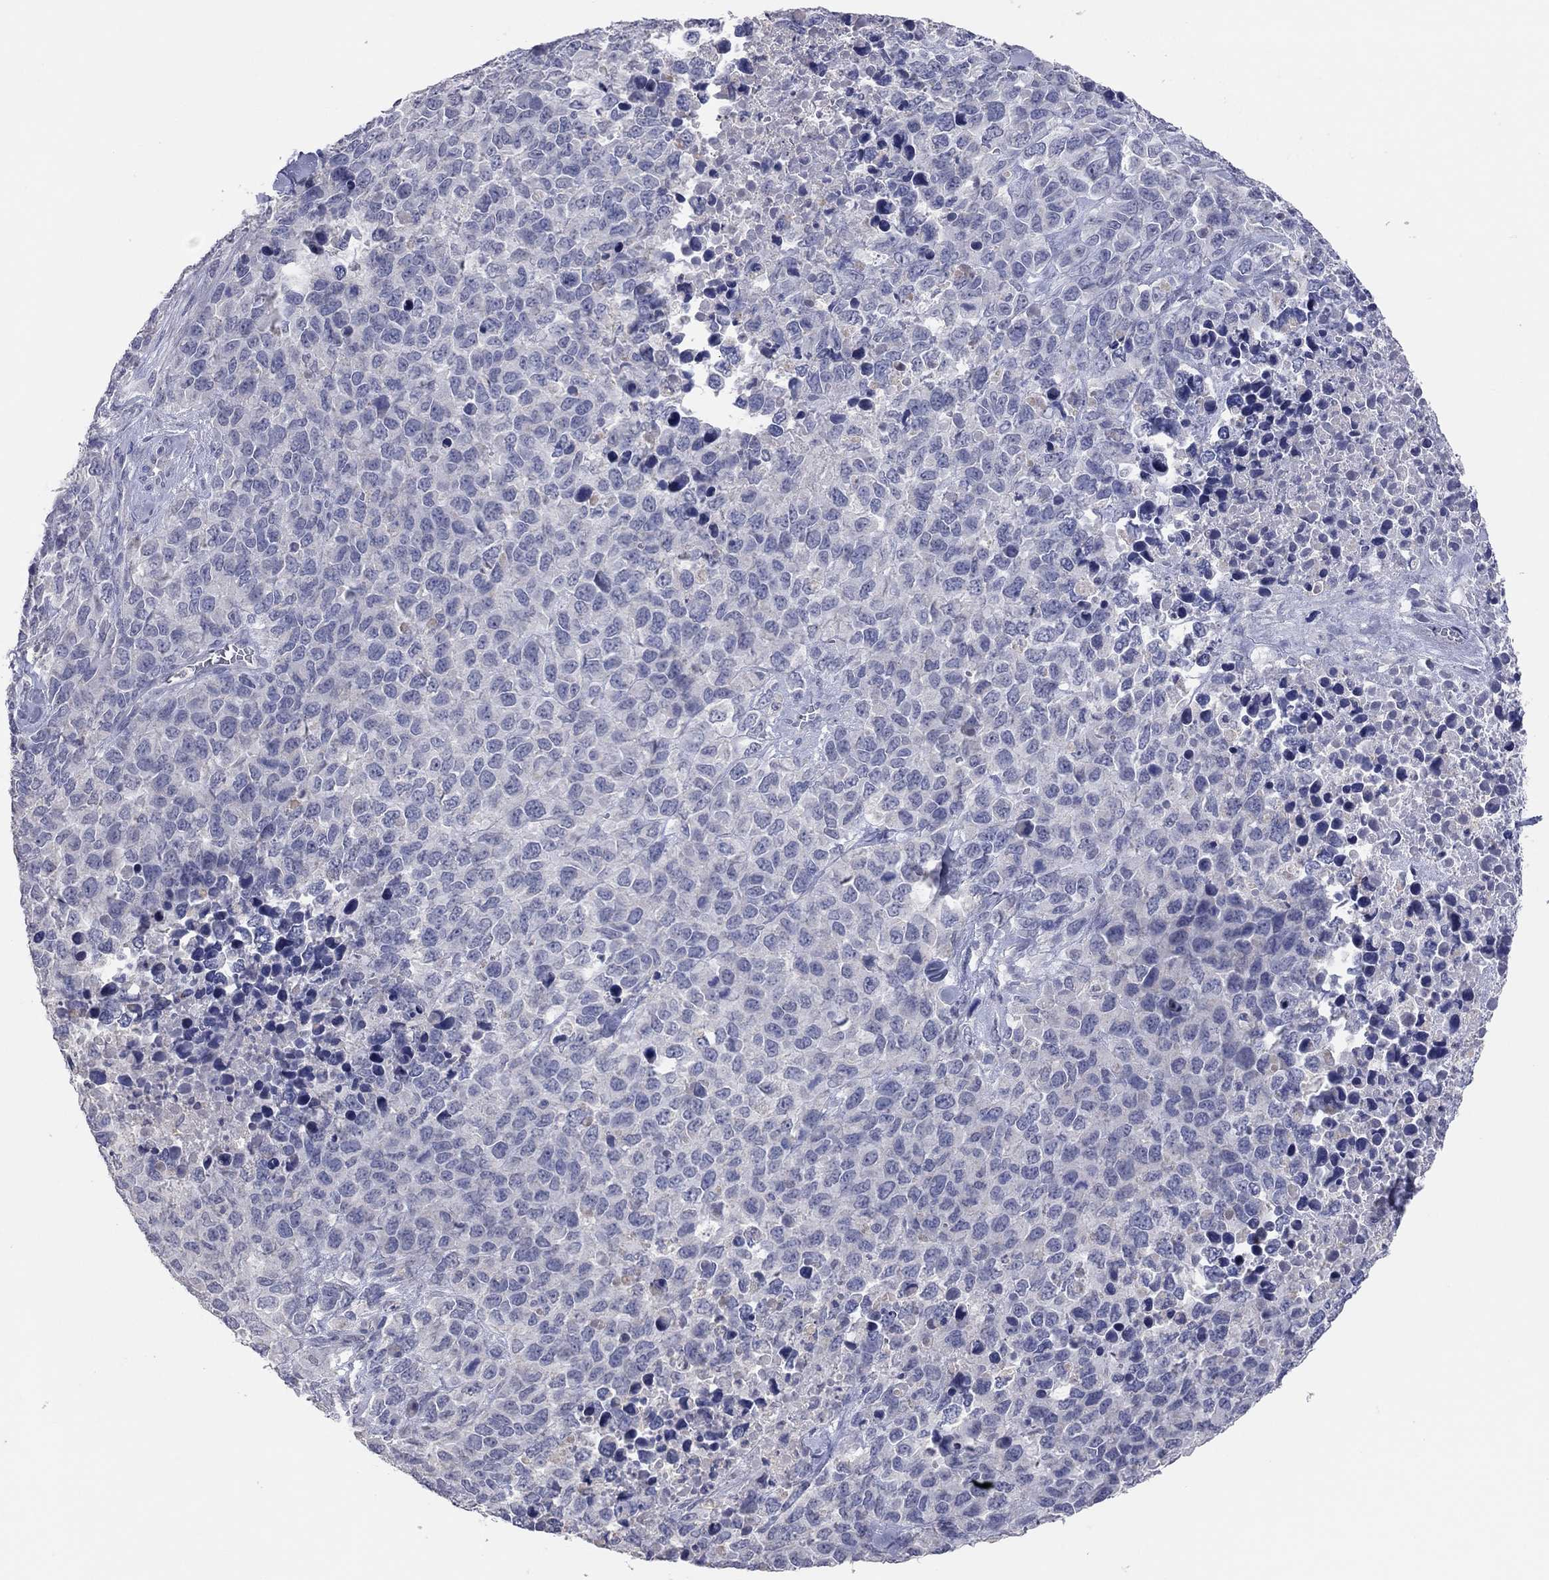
{"staining": {"intensity": "negative", "quantity": "none", "location": "none"}, "tissue": "melanoma", "cell_type": "Tumor cells", "image_type": "cancer", "snomed": [{"axis": "morphology", "description": "Malignant melanoma, Metastatic site"}, {"axis": "topography", "description": "Skin"}], "caption": "DAB immunohistochemical staining of malignant melanoma (metastatic site) reveals no significant staining in tumor cells. Brightfield microscopy of immunohistochemistry (IHC) stained with DAB (3,3'-diaminobenzidine) (brown) and hematoxylin (blue), captured at high magnification.", "gene": "MMP13", "patient": {"sex": "male", "age": 84}}